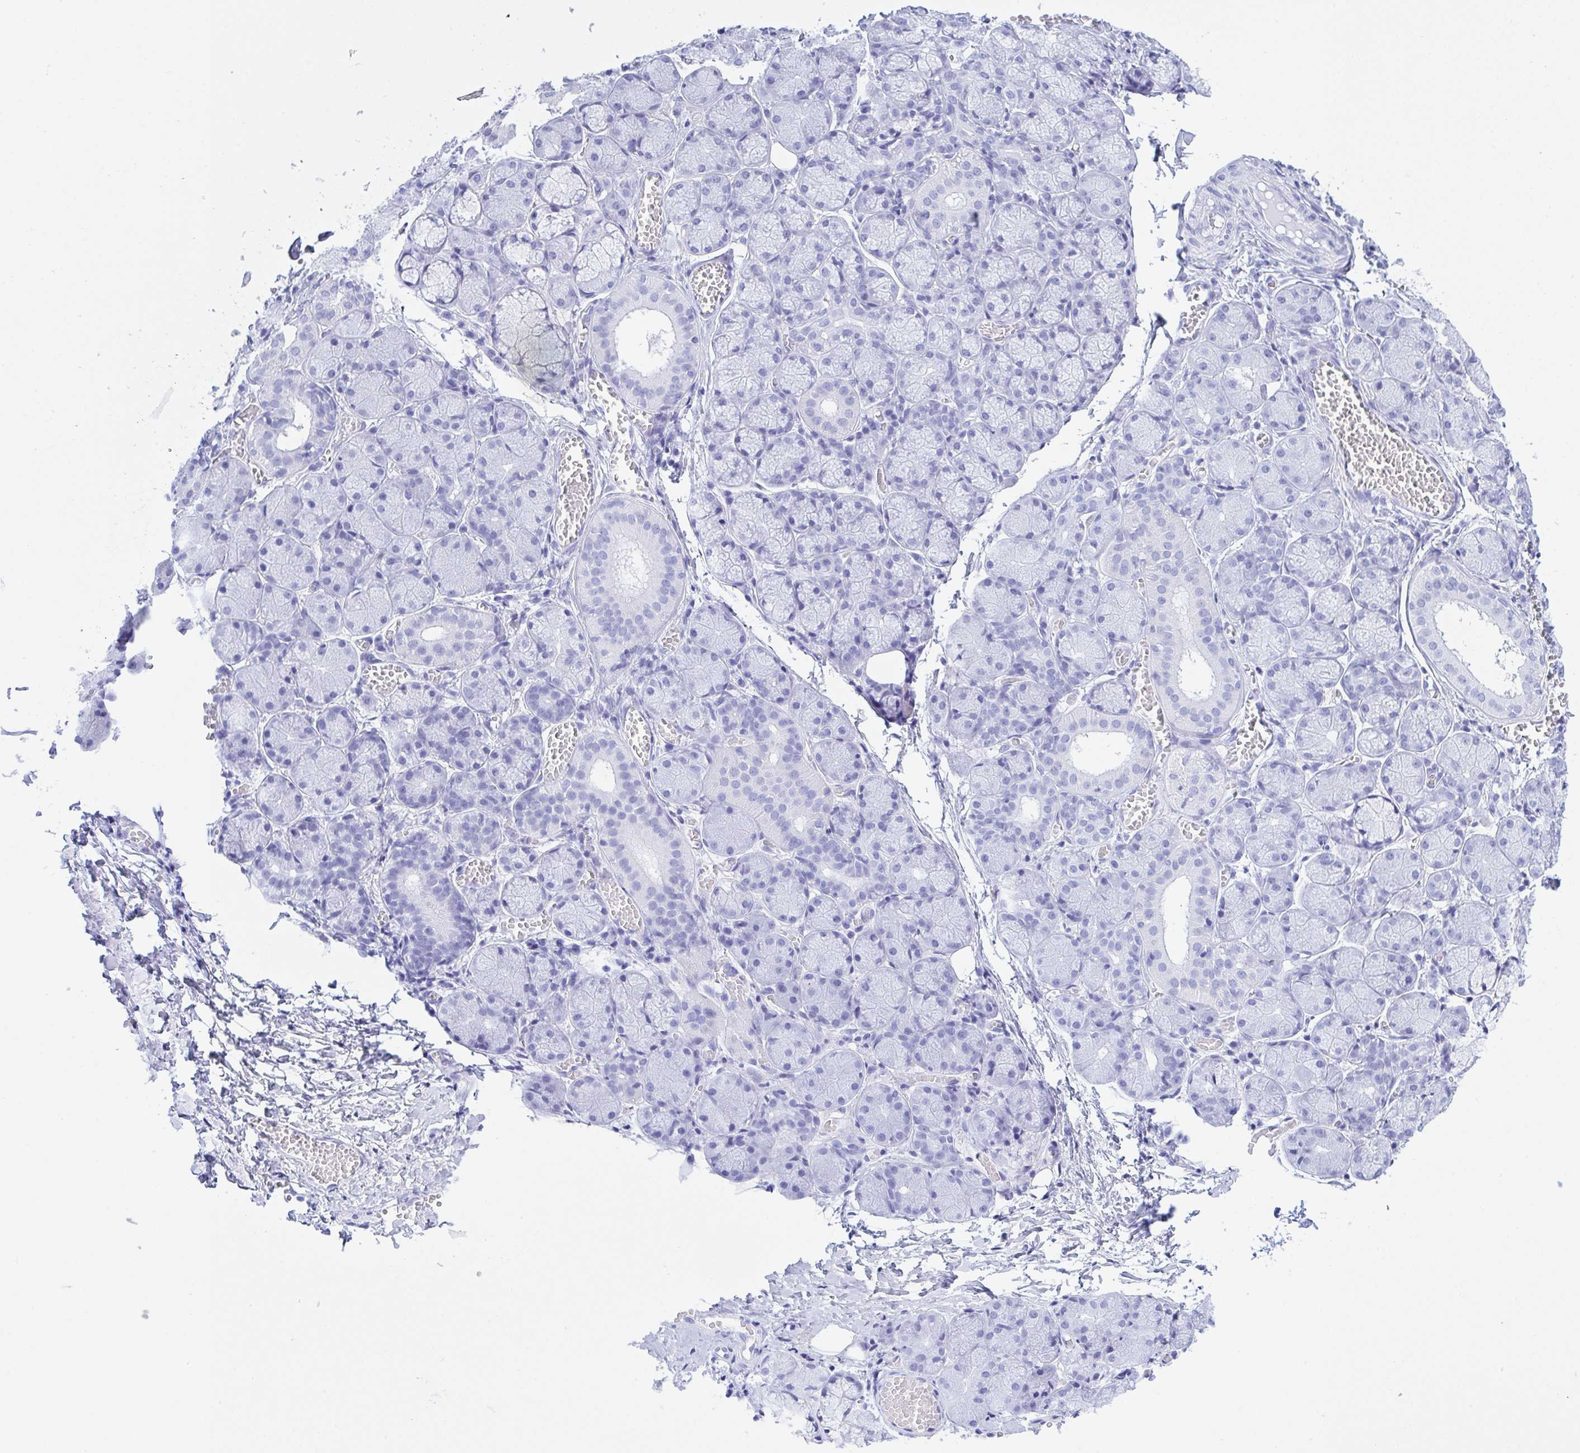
{"staining": {"intensity": "negative", "quantity": "none", "location": "none"}, "tissue": "salivary gland", "cell_type": "Glandular cells", "image_type": "normal", "snomed": [{"axis": "morphology", "description": "Normal tissue, NOS"}, {"axis": "topography", "description": "Salivary gland"}], "caption": "Photomicrograph shows no significant protein staining in glandular cells of unremarkable salivary gland.", "gene": "FRMD3", "patient": {"sex": "female", "age": 24}}